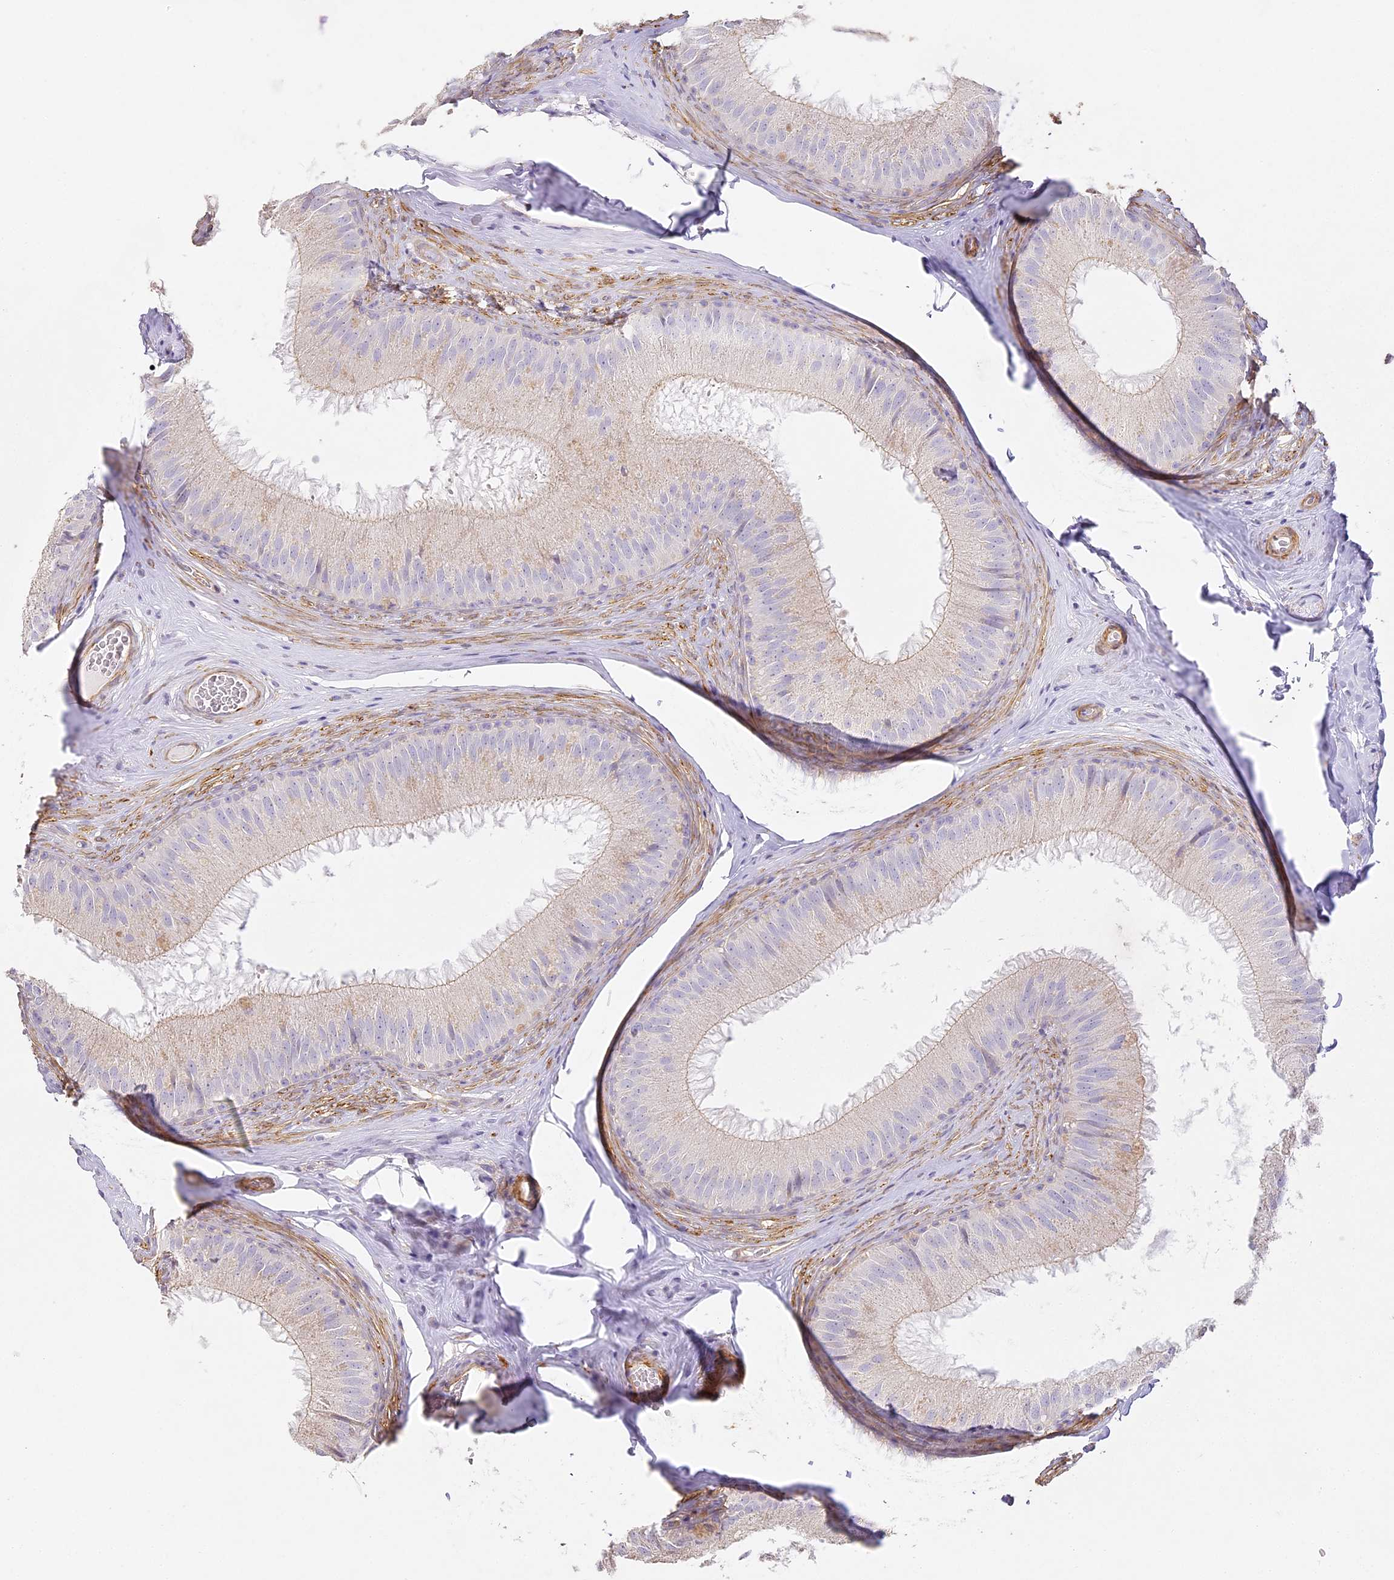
{"staining": {"intensity": "negative", "quantity": "none", "location": "none"}, "tissue": "epididymis", "cell_type": "Glandular cells", "image_type": "normal", "snomed": [{"axis": "morphology", "description": "Normal tissue, NOS"}, {"axis": "topography", "description": "Epididymis"}], "caption": "This is an immunohistochemistry histopathology image of unremarkable epididymis. There is no positivity in glandular cells.", "gene": "MED28", "patient": {"sex": "male", "age": 32}}